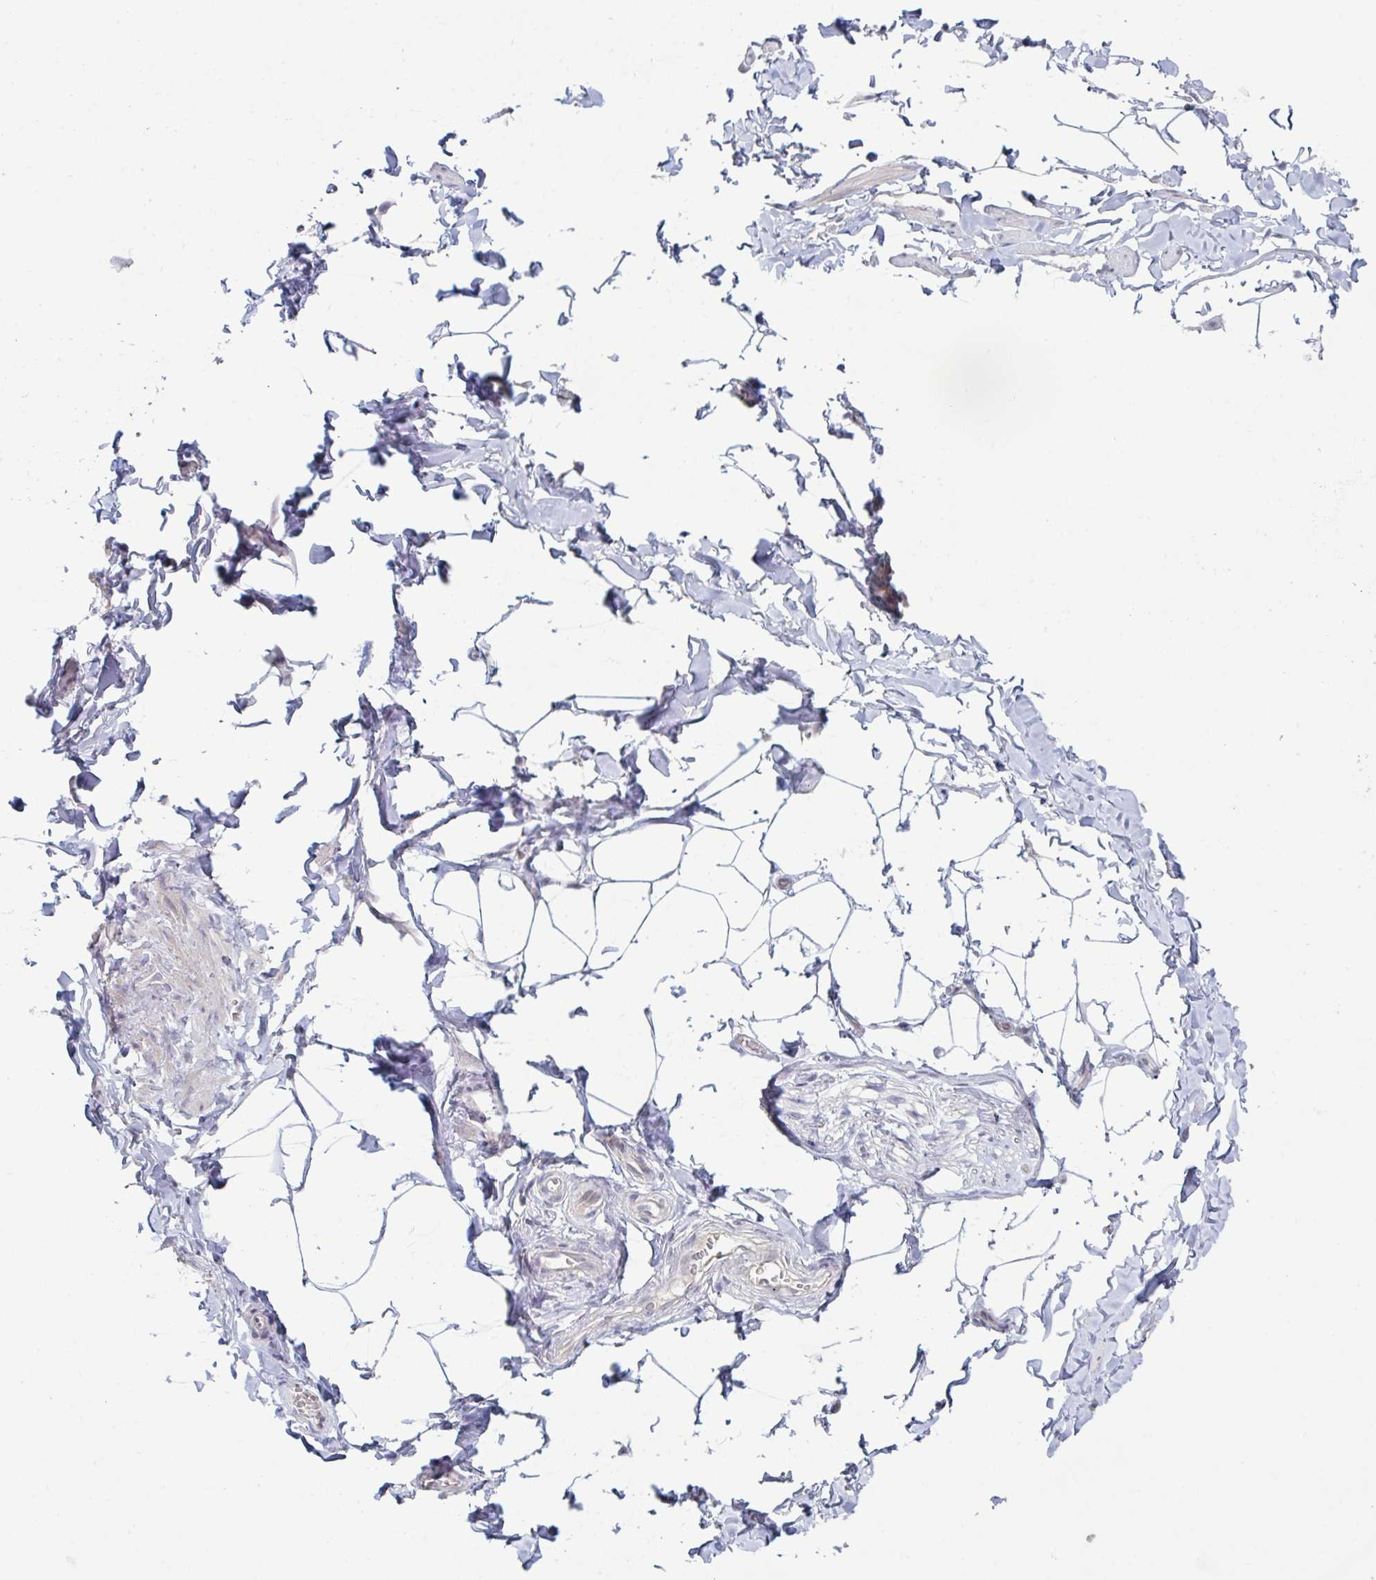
{"staining": {"intensity": "negative", "quantity": "none", "location": "none"}, "tissue": "adipose tissue", "cell_type": "Adipocytes", "image_type": "normal", "snomed": [{"axis": "morphology", "description": "Normal tissue, NOS"}, {"axis": "topography", "description": "Soft tissue"}, {"axis": "topography", "description": "Adipose tissue"}, {"axis": "topography", "description": "Vascular tissue"}, {"axis": "topography", "description": "Peripheral nerve tissue"}], "caption": "This is an immunohistochemistry (IHC) image of unremarkable human adipose tissue. There is no staining in adipocytes.", "gene": "ZNF214", "patient": {"sex": "male", "age": 29}}